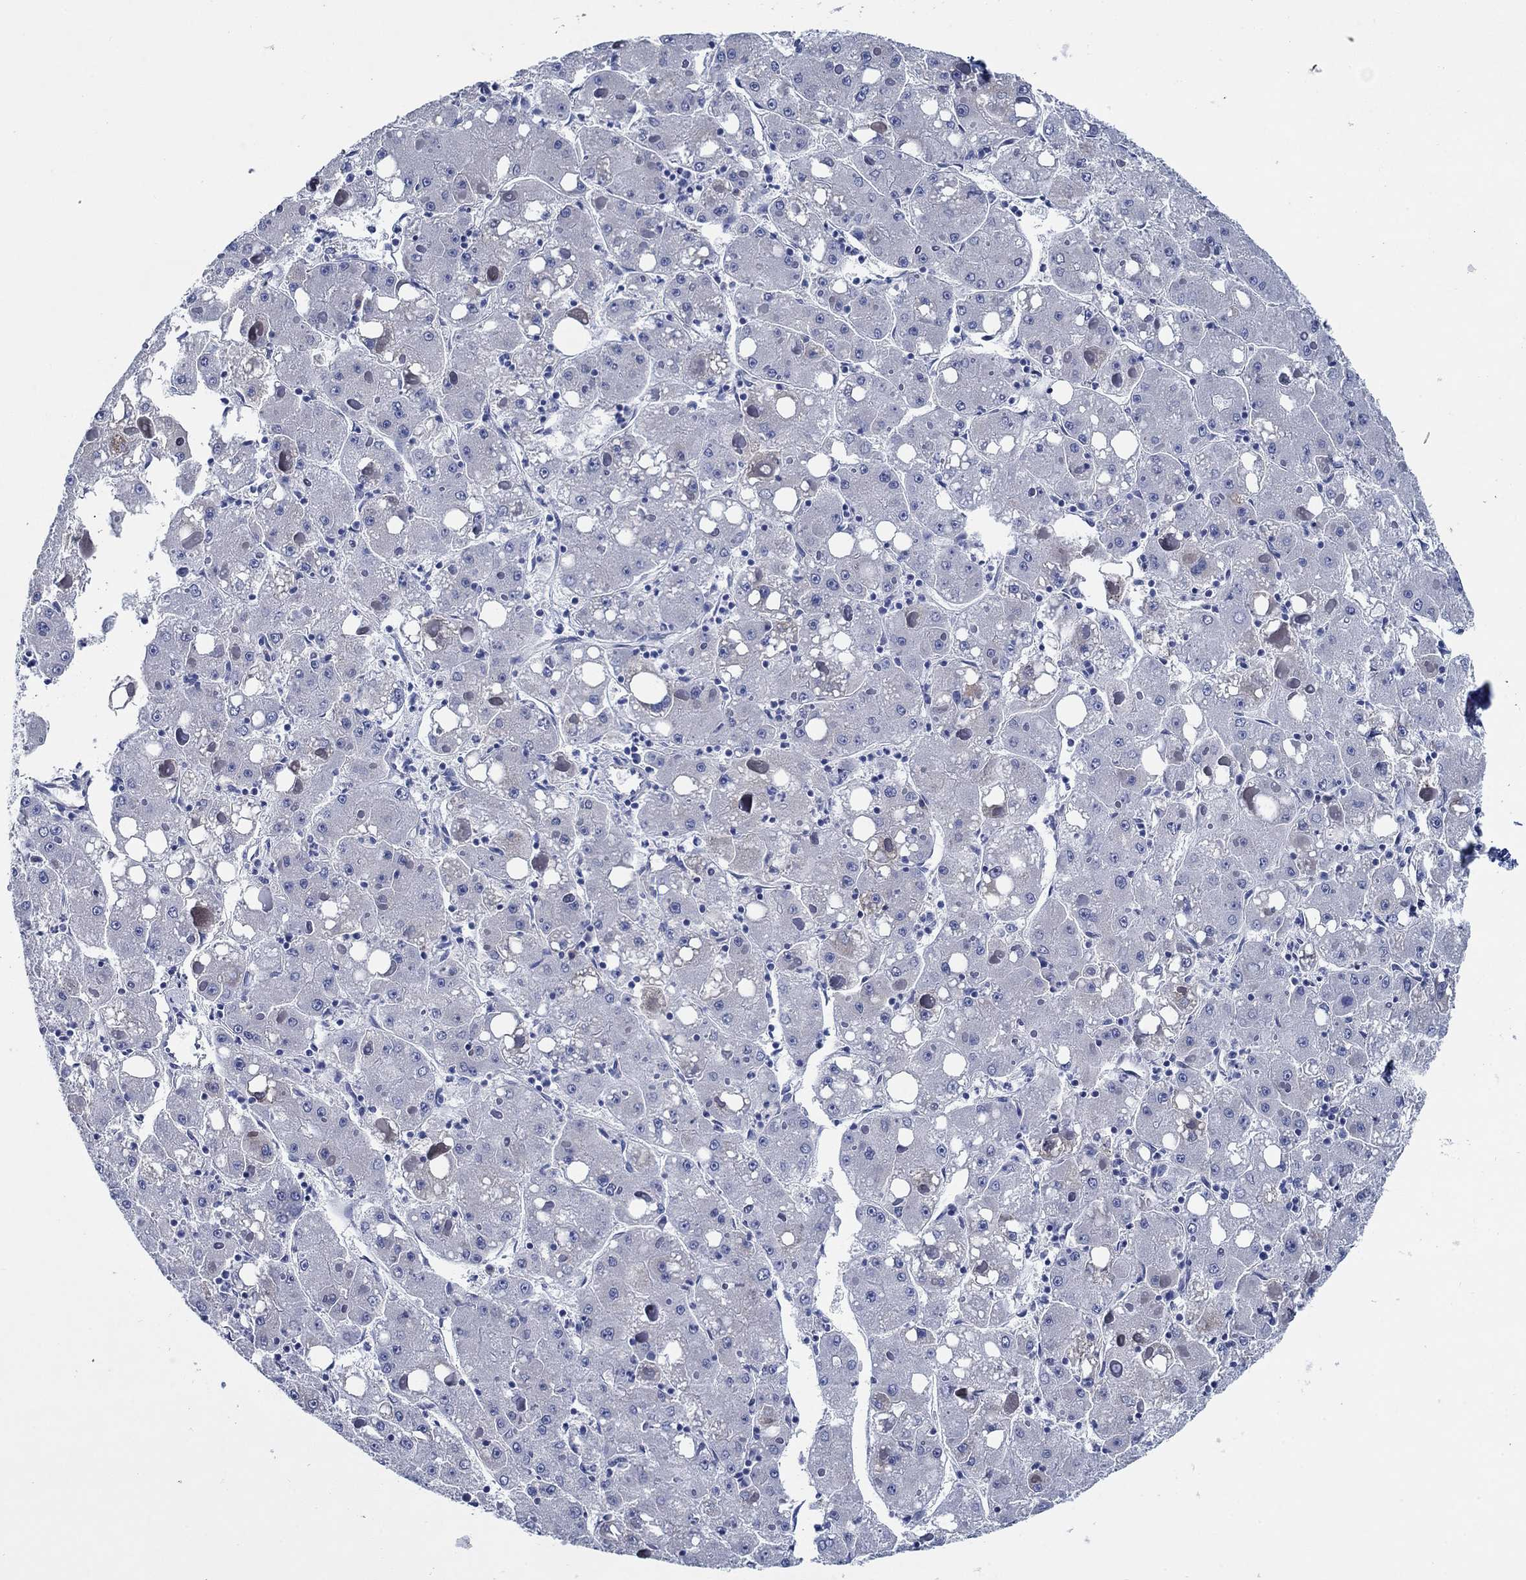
{"staining": {"intensity": "negative", "quantity": "none", "location": "none"}, "tissue": "liver cancer", "cell_type": "Tumor cells", "image_type": "cancer", "snomed": [{"axis": "morphology", "description": "Carcinoma, Hepatocellular, NOS"}, {"axis": "topography", "description": "Liver"}], "caption": "High magnification brightfield microscopy of hepatocellular carcinoma (liver) stained with DAB (brown) and counterstained with hematoxylin (blue): tumor cells show no significant staining.", "gene": "TRIM16", "patient": {"sex": "male", "age": 73}}